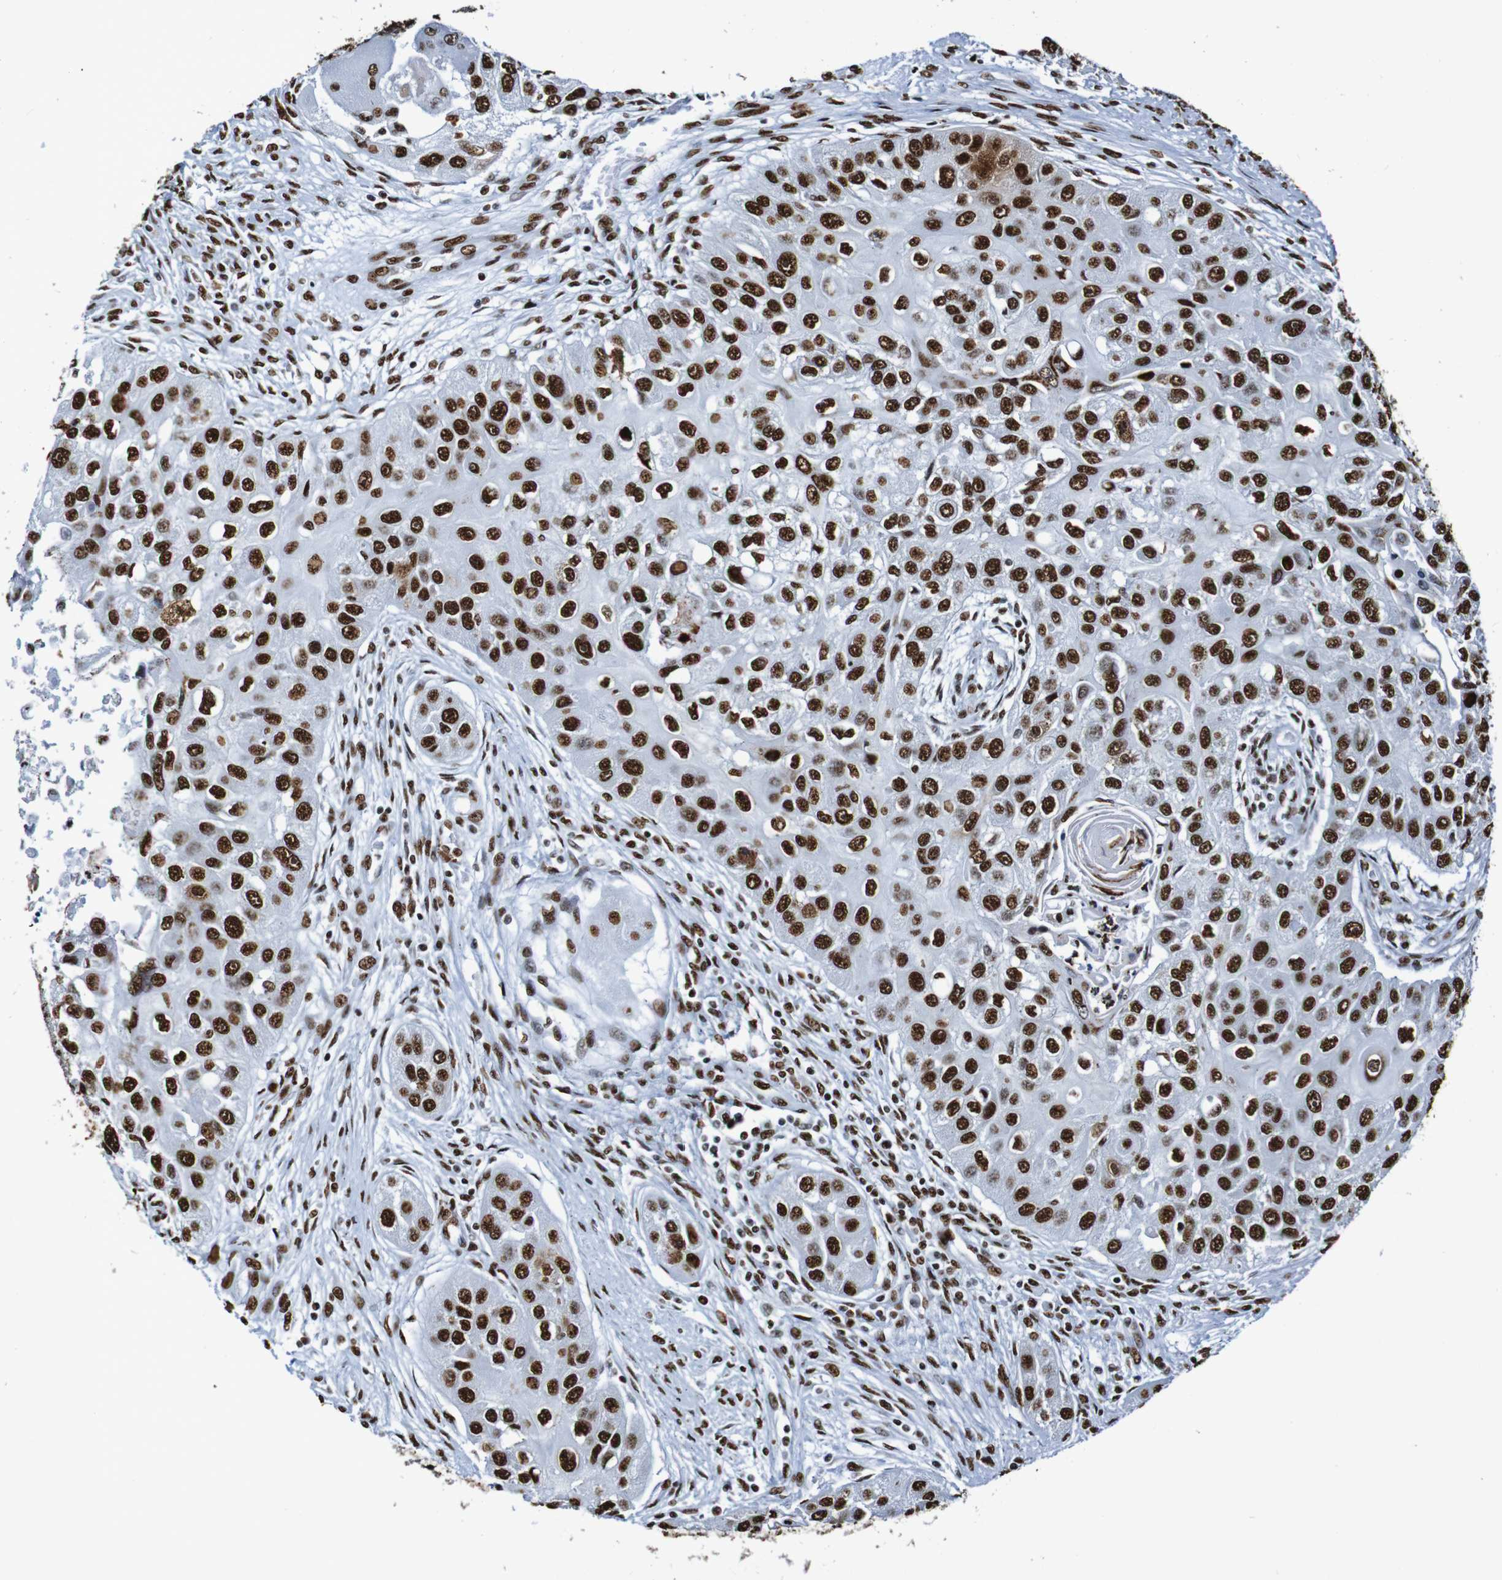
{"staining": {"intensity": "strong", "quantity": ">75%", "location": "nuclear"}, "tissue": "head and neck cancer", "cell_type": "Tumor cells", "image_type": "cancer", "snomed": [{"axis": "morphology", "description": "Normal tissue, NOS"}, {"axis": "morphology", "description": "Squamous cell carcinoma, NOS"}, {"axis": "topography", "description": "Skeletal muscle"}, {"axis": "topography", "description": "Head-Neck"}], "caption": "The photomicrograph reveals immunohistochemical staining of head and neck cancer. There is strong nuclear staining is present in about >75% of tumor cells.", "gene": "SRSF3", "patient": {"sex": "male", "age": 51}}